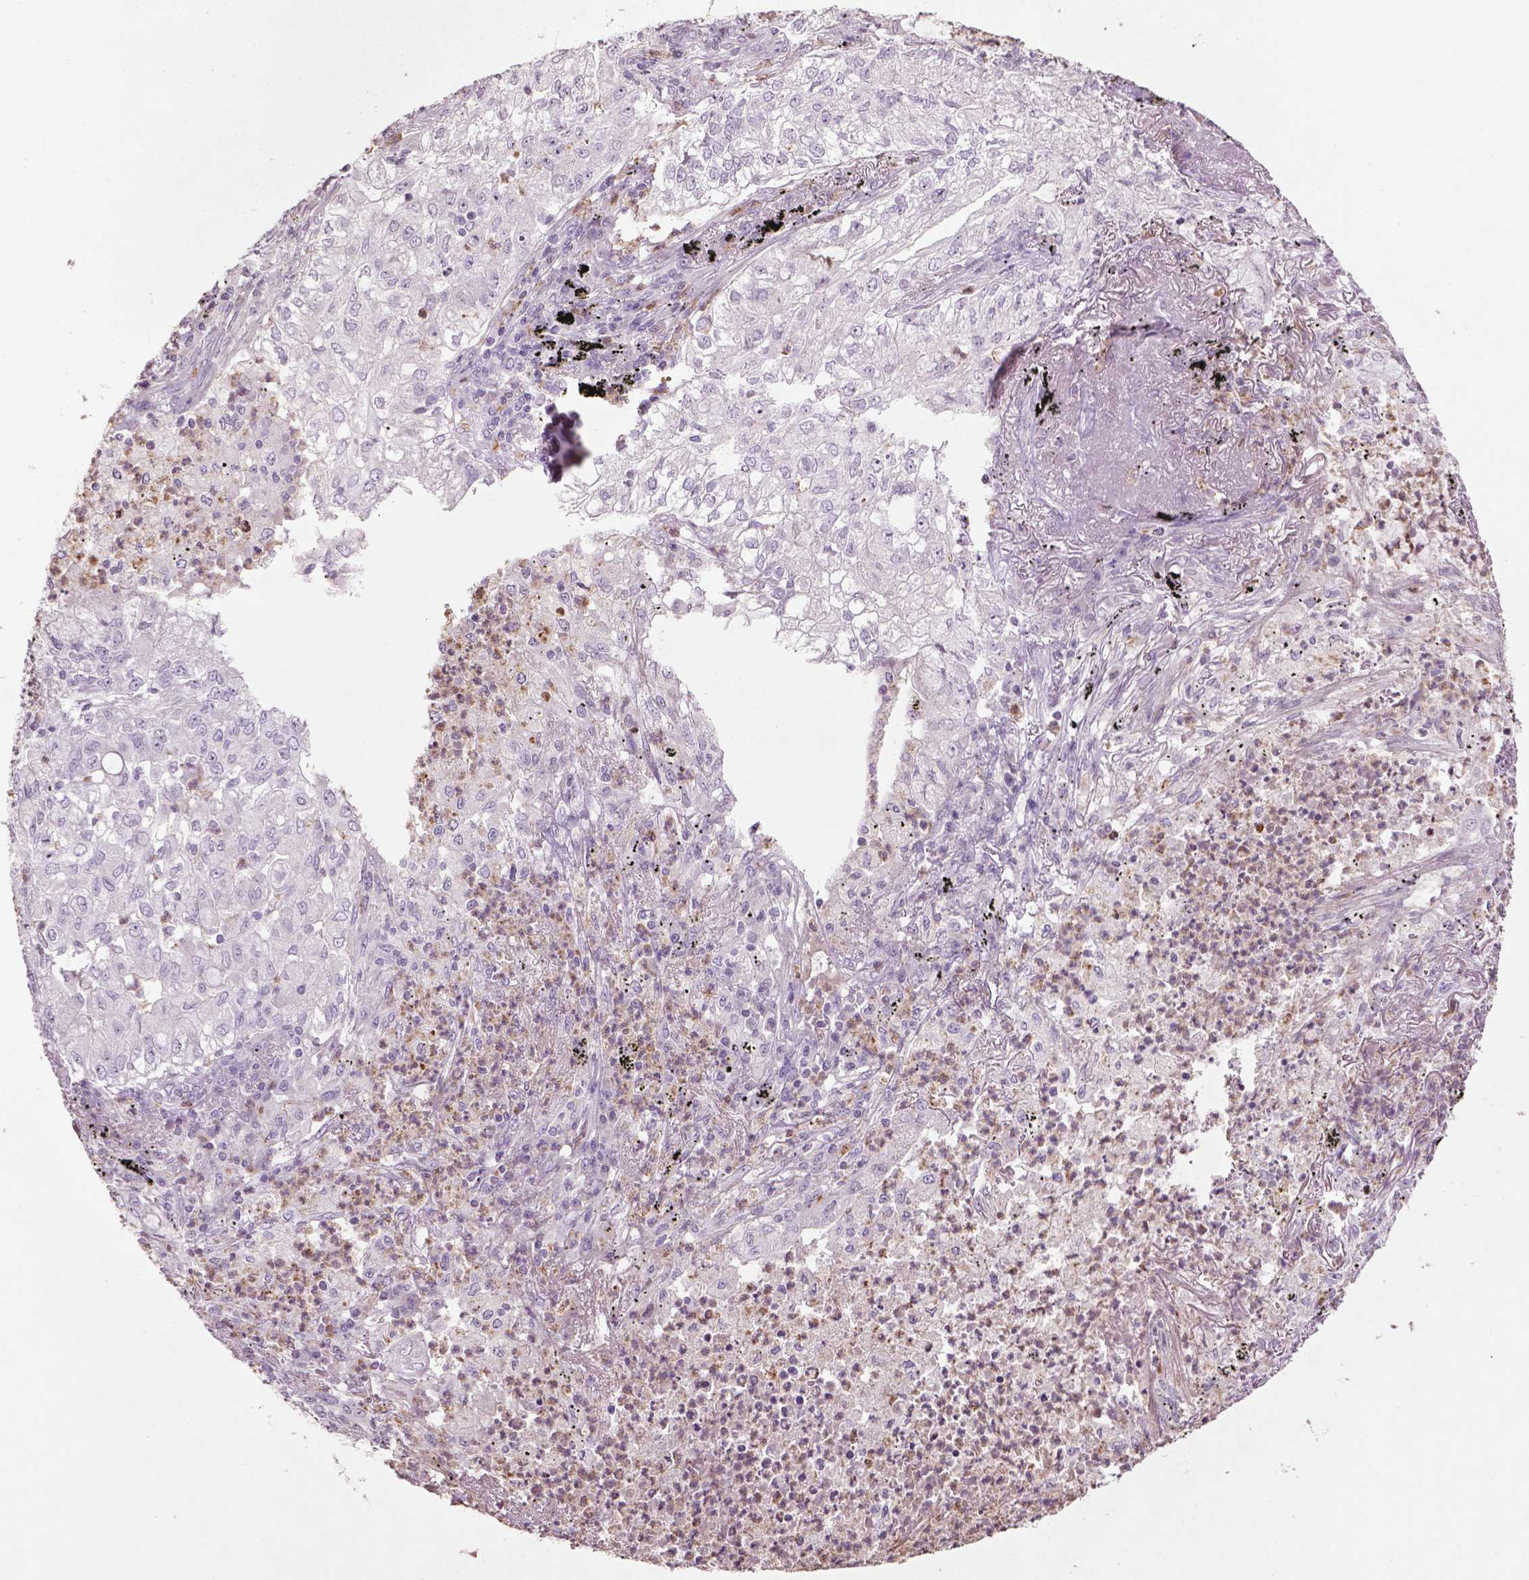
{"staining": {"intensity": "negative", "quantity": "none", "location": "none"}, "tissue": "lung cancer", "cell_type": "Tumor cells", "image_type": "cancer", "snomed": [{"axis": "morphology", "description": "Adenocarcinoma, NOS"}, {"axis": "topography", "description": "Lung"}], "caption": "Immunohistochemical staining of human adenocarcinoma (lung) exhibits no significant positivity in tumor cells.", "gene": "NTNG2", "patient": {"sex": "female", "age": 73}}